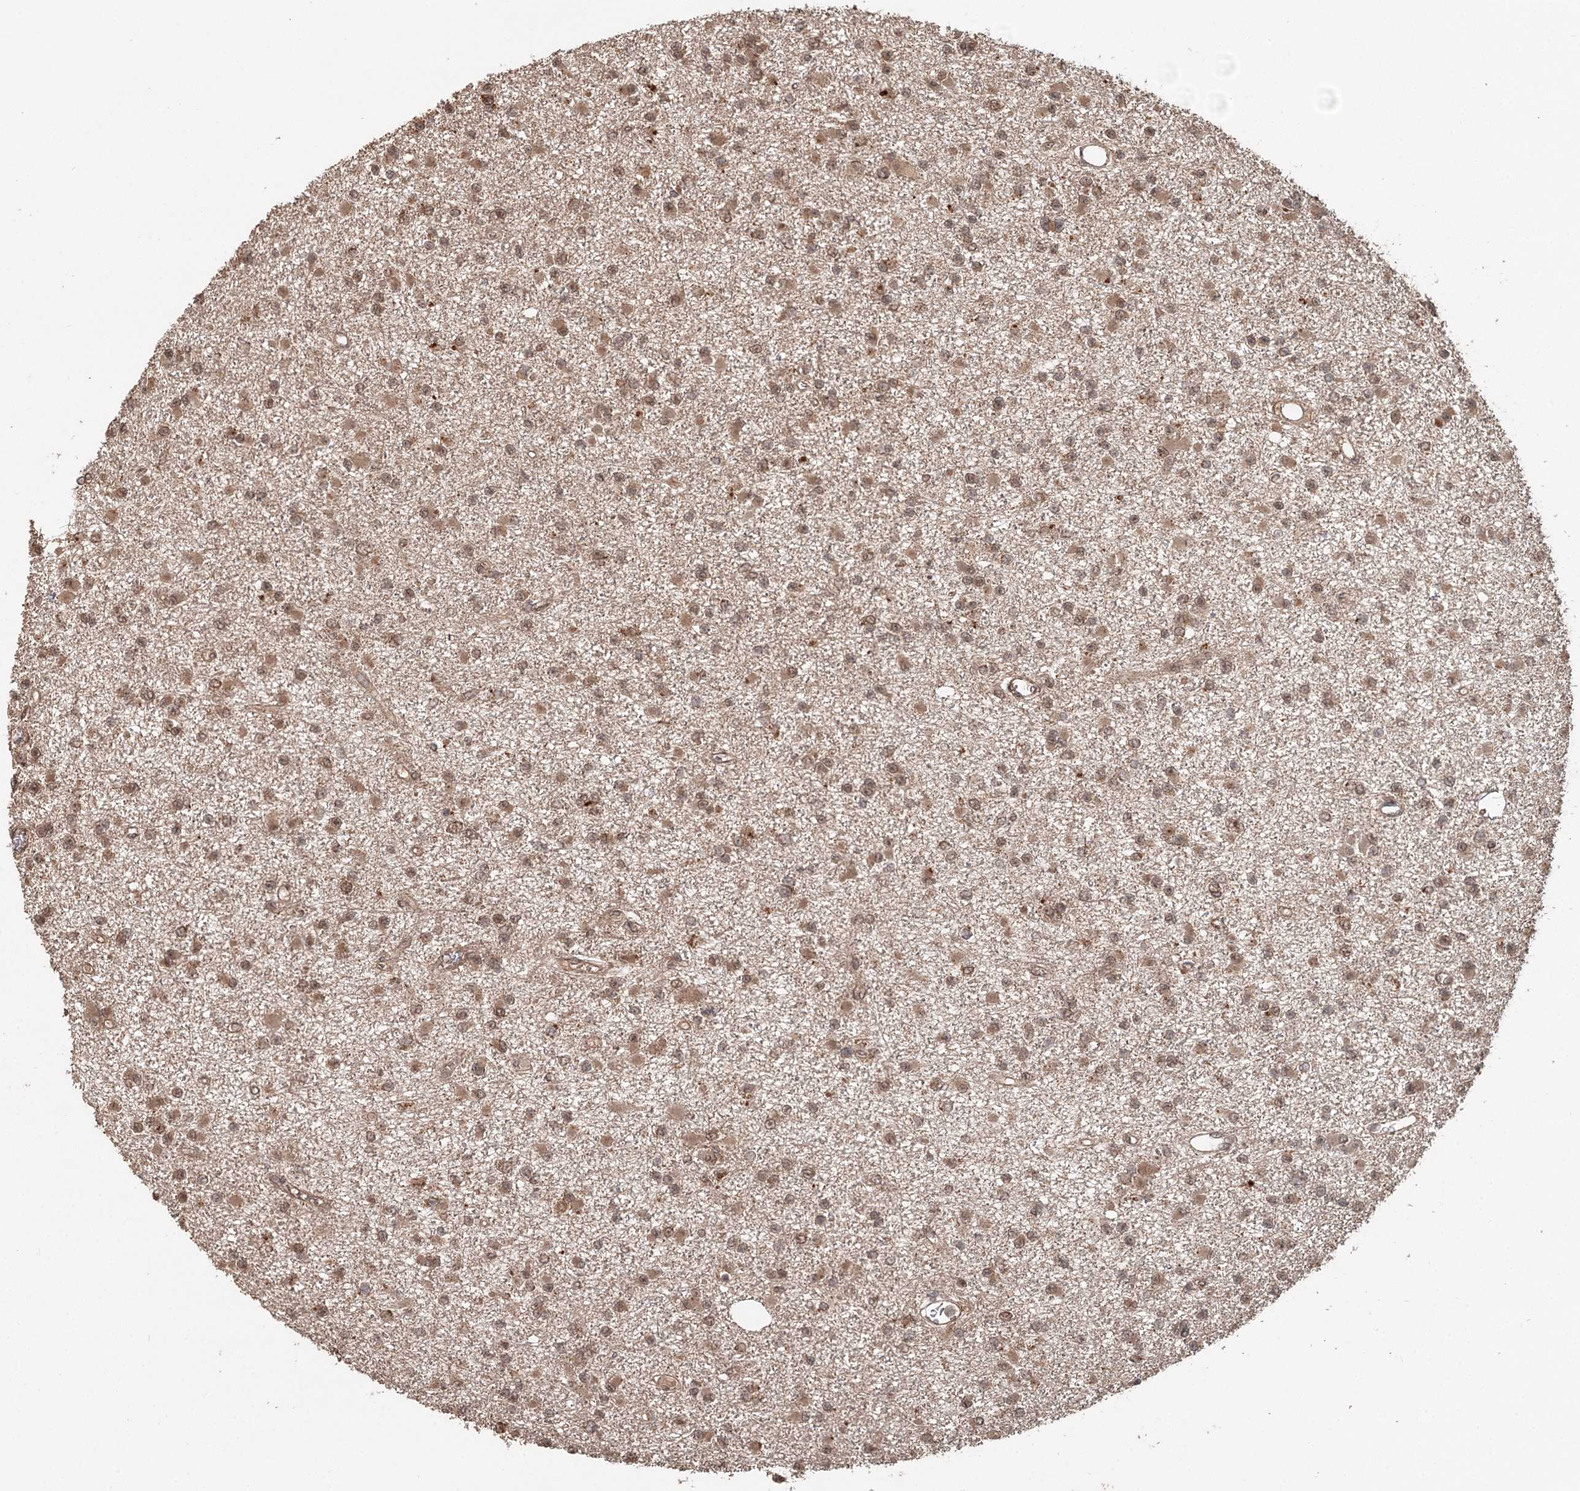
{"staining": {"intensity": "moderate", "quantity": ">75%", "location": "cytoplasmic/membranous,nuclear"}, "tissue": "glioma", "cell_type": "Tumor cells", "image_type": "cancer", "snomed": [{"axis": "morphology", "description": "Glioma, malignant, Low grade"}, {"axis": "topography", "description": "Brain"}], "caption": "Tumor cells display medium levels of moderate cytoplasmic/membranous and nuclear expression in about >75% of cells in human low-grade glioma (malignant). Using DAB (brown) and hematoxylin (blue) stains, captured at high magnification using brightfield microscopy.", "gene": "N6AMT1", "patient": {"sex": "female", "age": 22}}